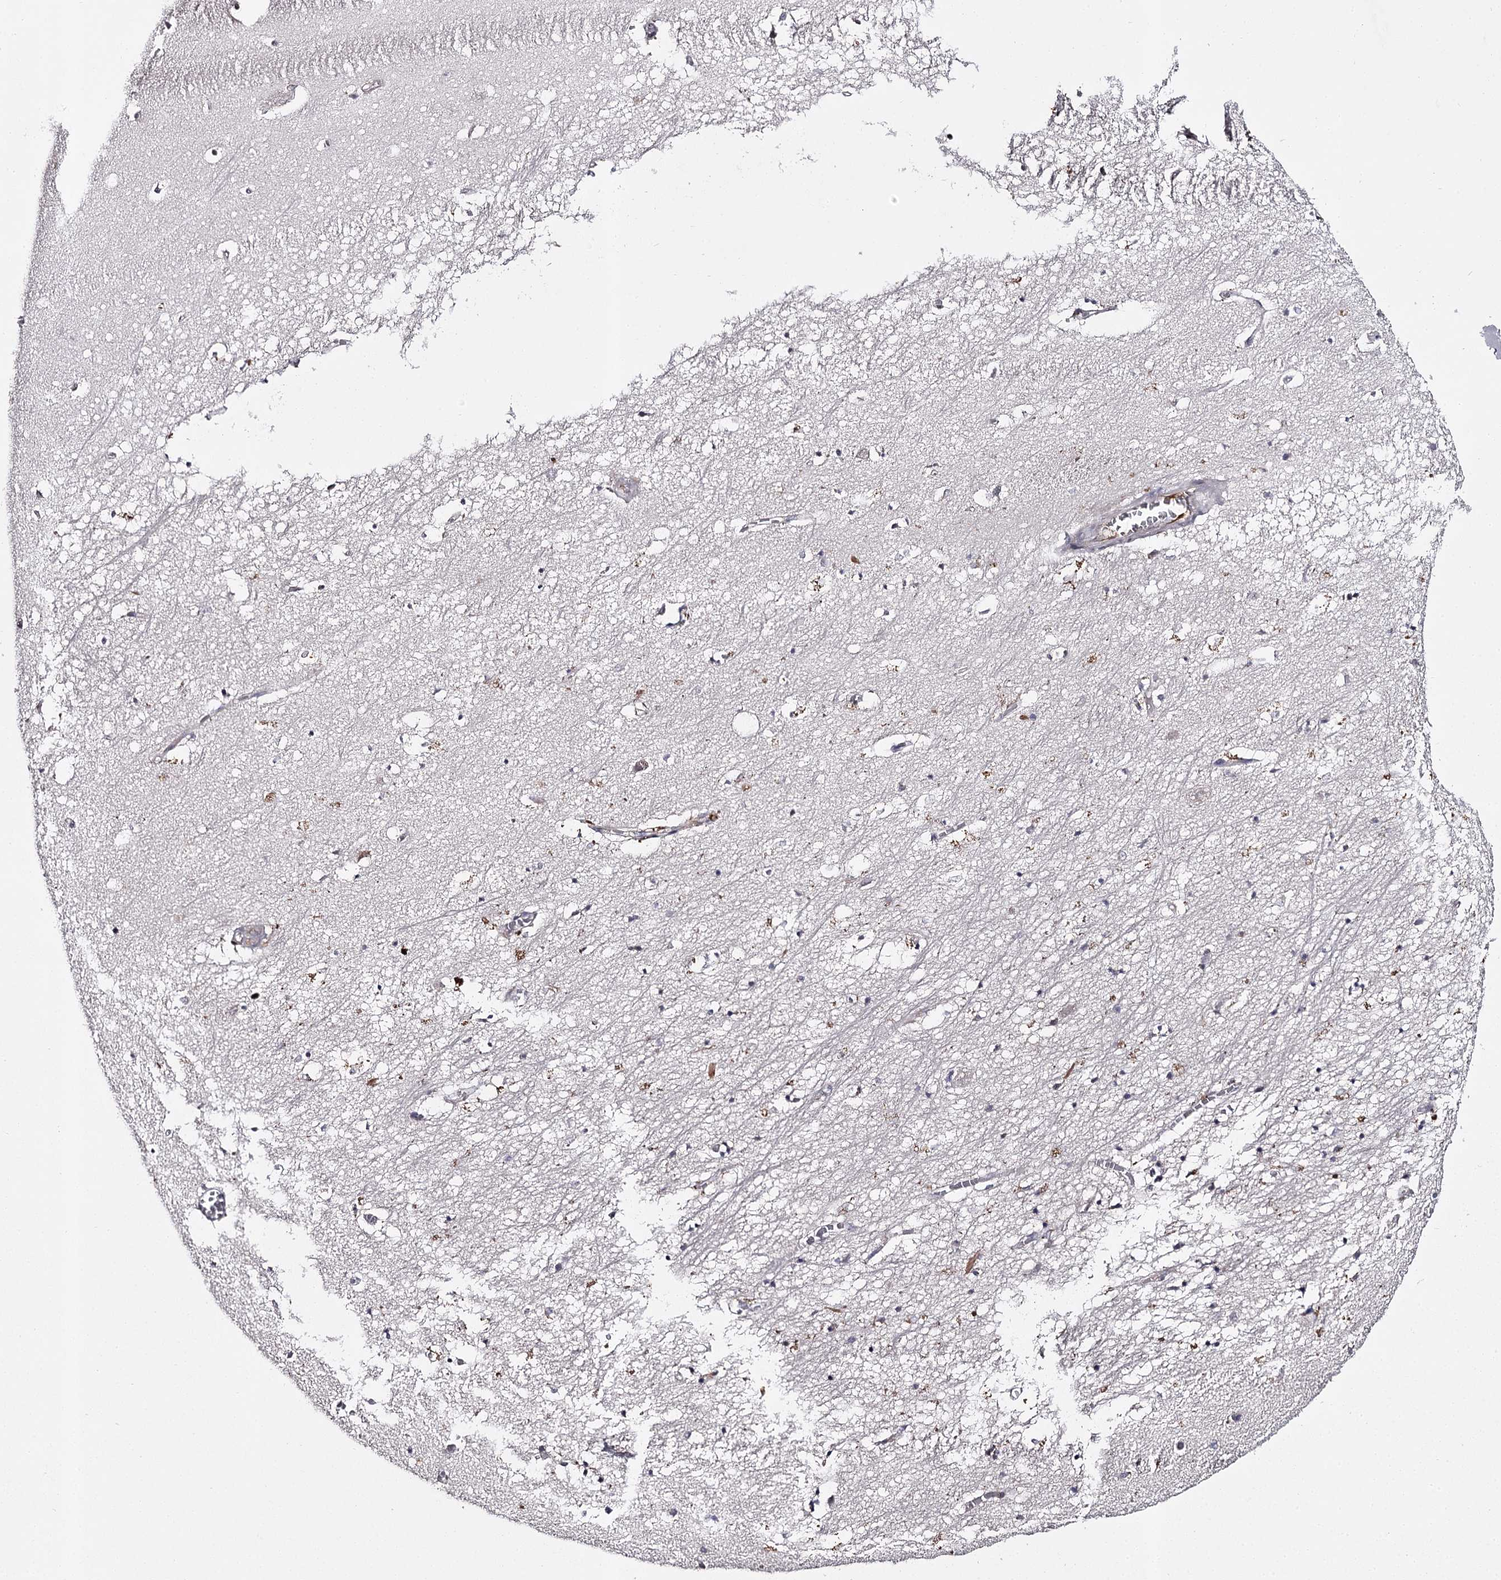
{"staining": {"intensity": "negative", "quantity": "none", "location": "none"}, "tissue": "hippocampus", "cell_type": "Glial cells", "image_type": "normal", "snomed": [{"axis": "morphology", "description": "Normal tissue, NOS"}, {"axis": "topography", "description": "Hippocampus"}], "caption": "This photomicrograph is of benign hippocampus stained with immunohistochemistry (IHC) to label a protein in brown with the nuclei are counter-stained blue. There is no staining in glial cells. (Immunohistochemistry, brightfield microscopy, high magnification).", "gene": "RASSF6", "patient": {"sex": "female", "age": 64}}